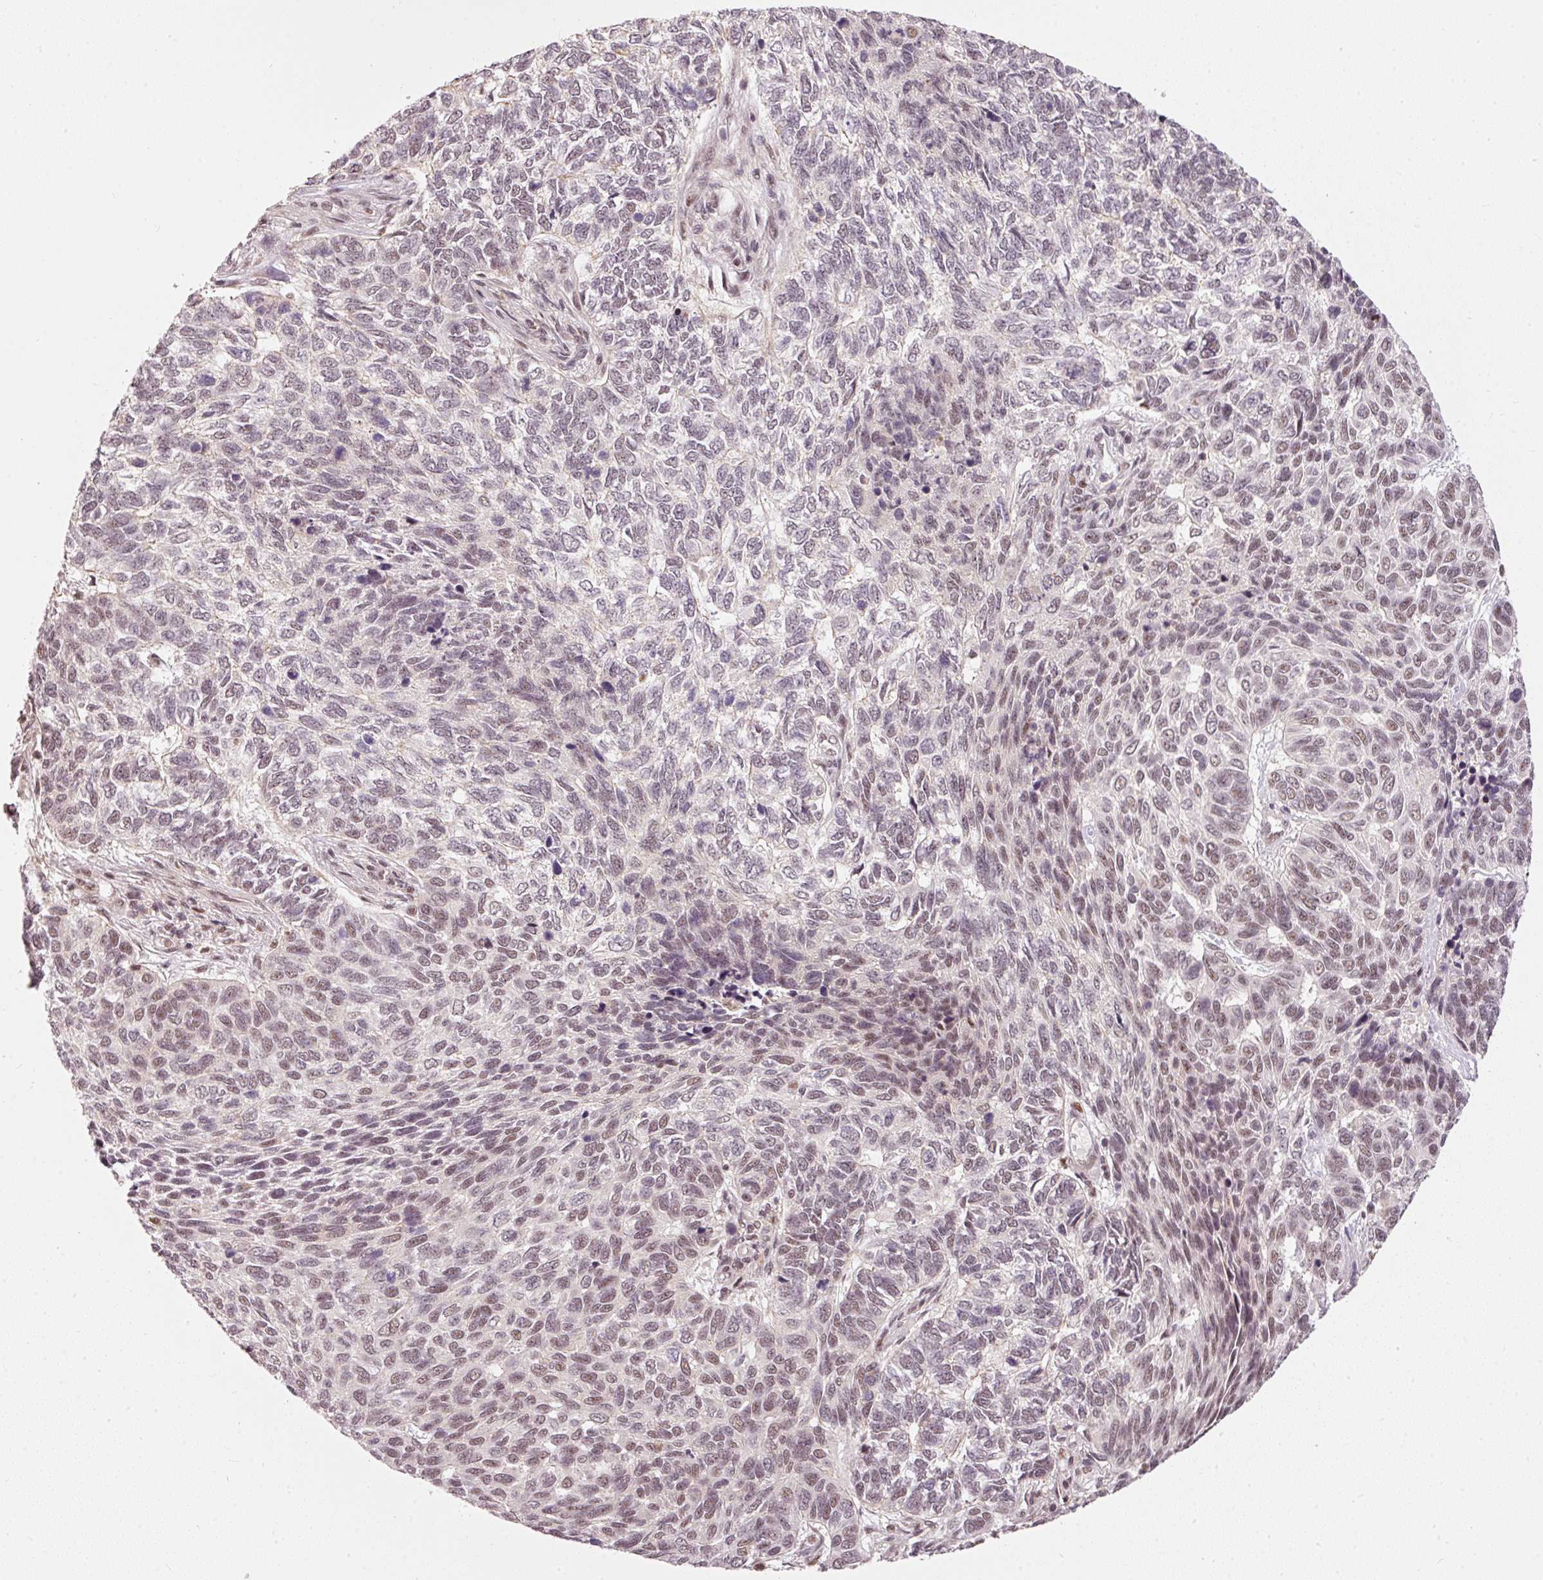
{"staining": {"intensity": "weak", "quantity": "25%-75%", "location": "nuclear"}, "tissue": "skin cancer", "cell_type": "Tumor cells", "image_type": "cancer", "snomed": [{"axis": "morphology", "description": "Basal cell carcinoma"}, {"axis": "topography", "description": "Skin"}], "caption": "Weak nuclear protein expression is identified in about 25%-75% of tumor cells in skin cancer.", "gene": "THOC6", "patient": {"sex": "female", "age": 65}}